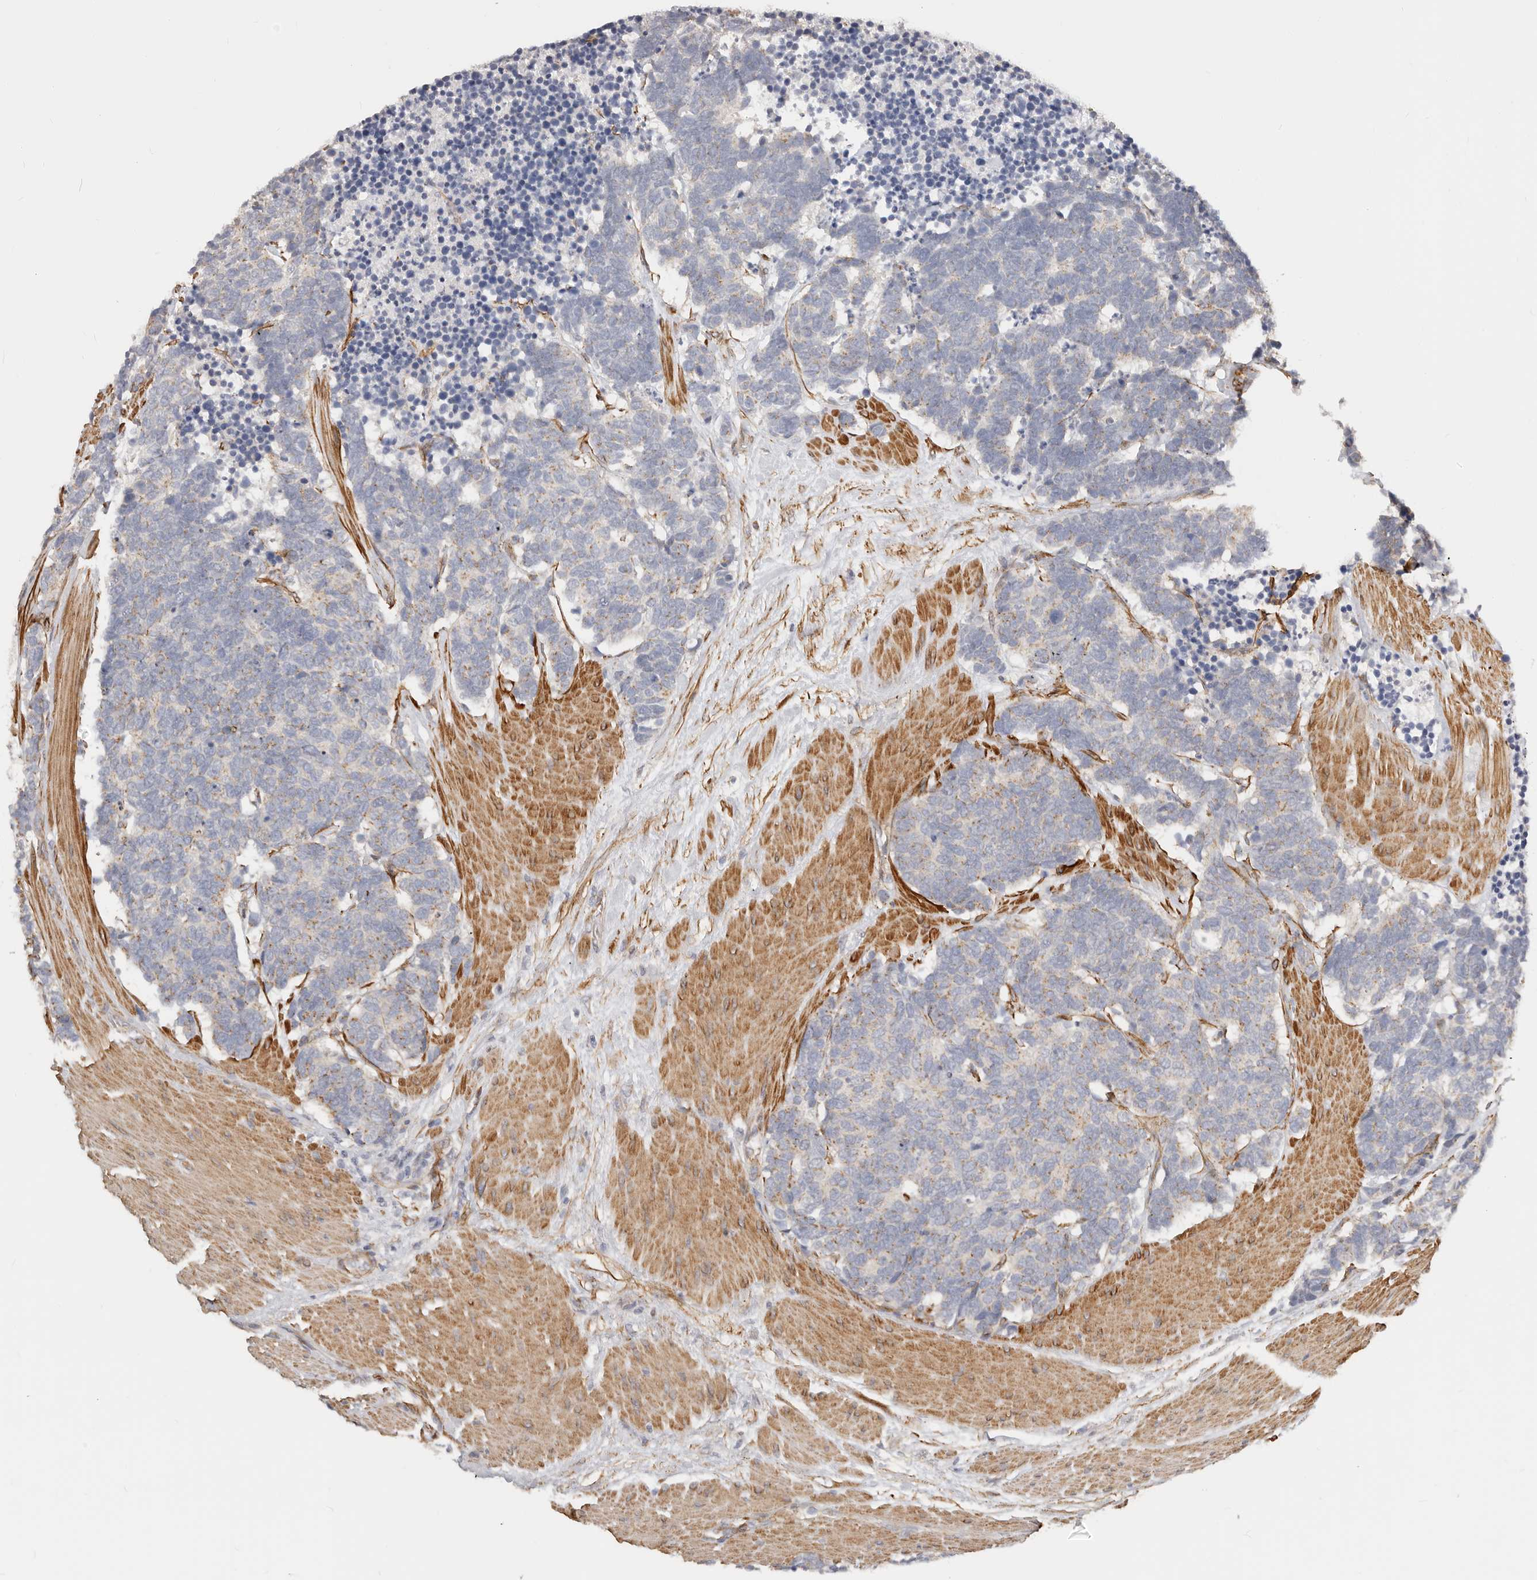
{"staining": {"intensity": "weak", "quantity": "25%-75%", "location": "cytoplasmic/membranous"}, "tissue": "carcinoid", "cell_type": "Tumor cells", "image_type": "cancer", "snomed": [{"axis": "morphology", "description": "Carcinoma, NOS"}, {"axis": "morphology", "description": "Carcinoid, malignant, NOS"}, {"axis": "topography", "description": "Urinary bladder"}], "caption": "Carcinoid (malignant) stained with a protein marker reveals weak staining in tumor cells.", "gene": "RABAC1", "patient": {"sex": "male", "age": 57}}